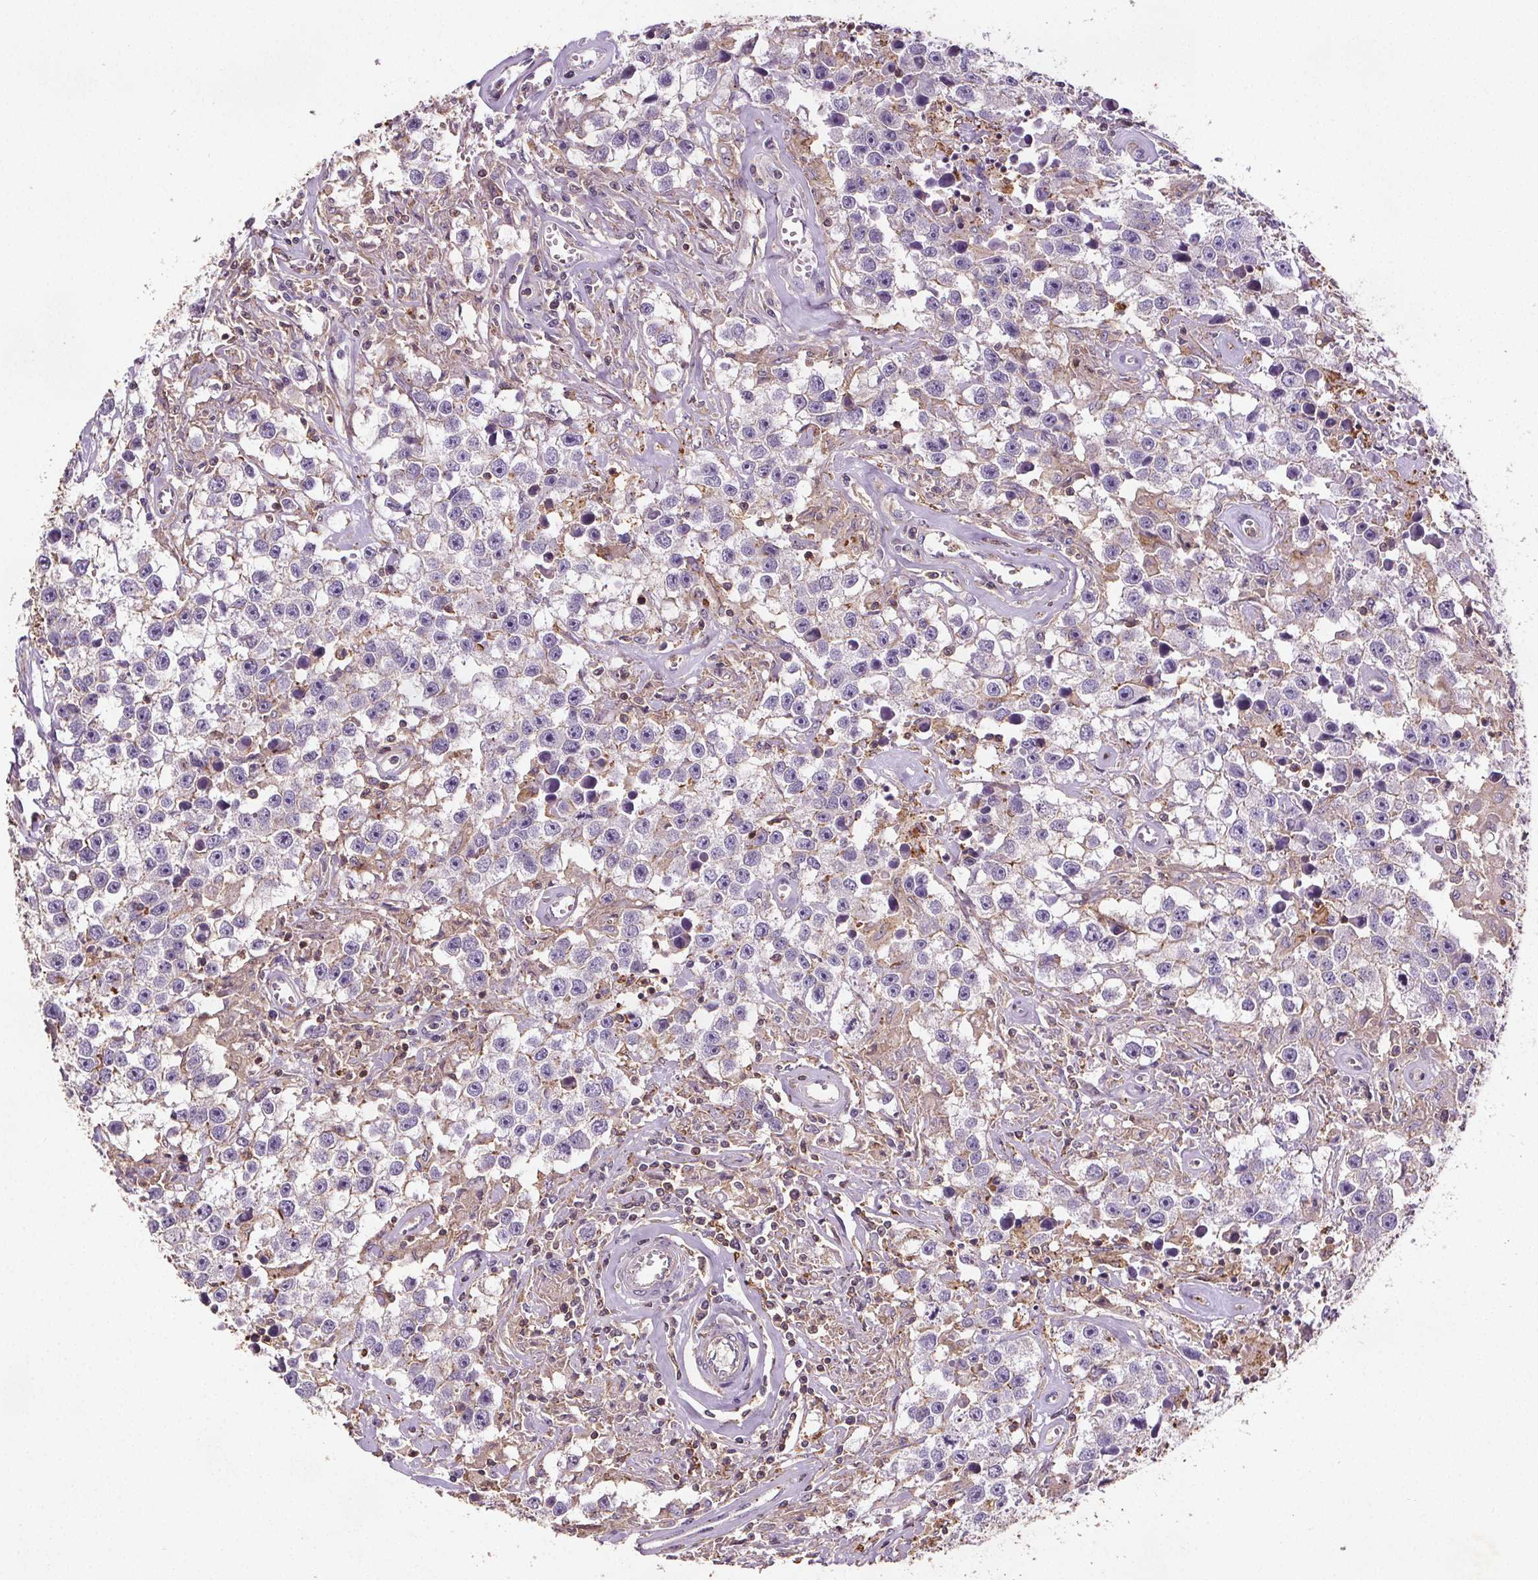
{"staining": {"intensity": "negative", "quantity": "none", "location": "none"}, "tissue": "testis cancer", "cell_type": "Tumor cells", "image_type": "cancer", "snomed": [{"axis": "morphology", "description": "Seminoma, NOS"}, {"axis": "topography", "description": "Testis"}], "caption": "Immunohistochemistry image of human testis cancer (seminoma) stained for a protein (brown), which demonstrates no staining in tumor cells.", "gene": "C19orf84", "patient": {"sex": "male", "age": 43}}